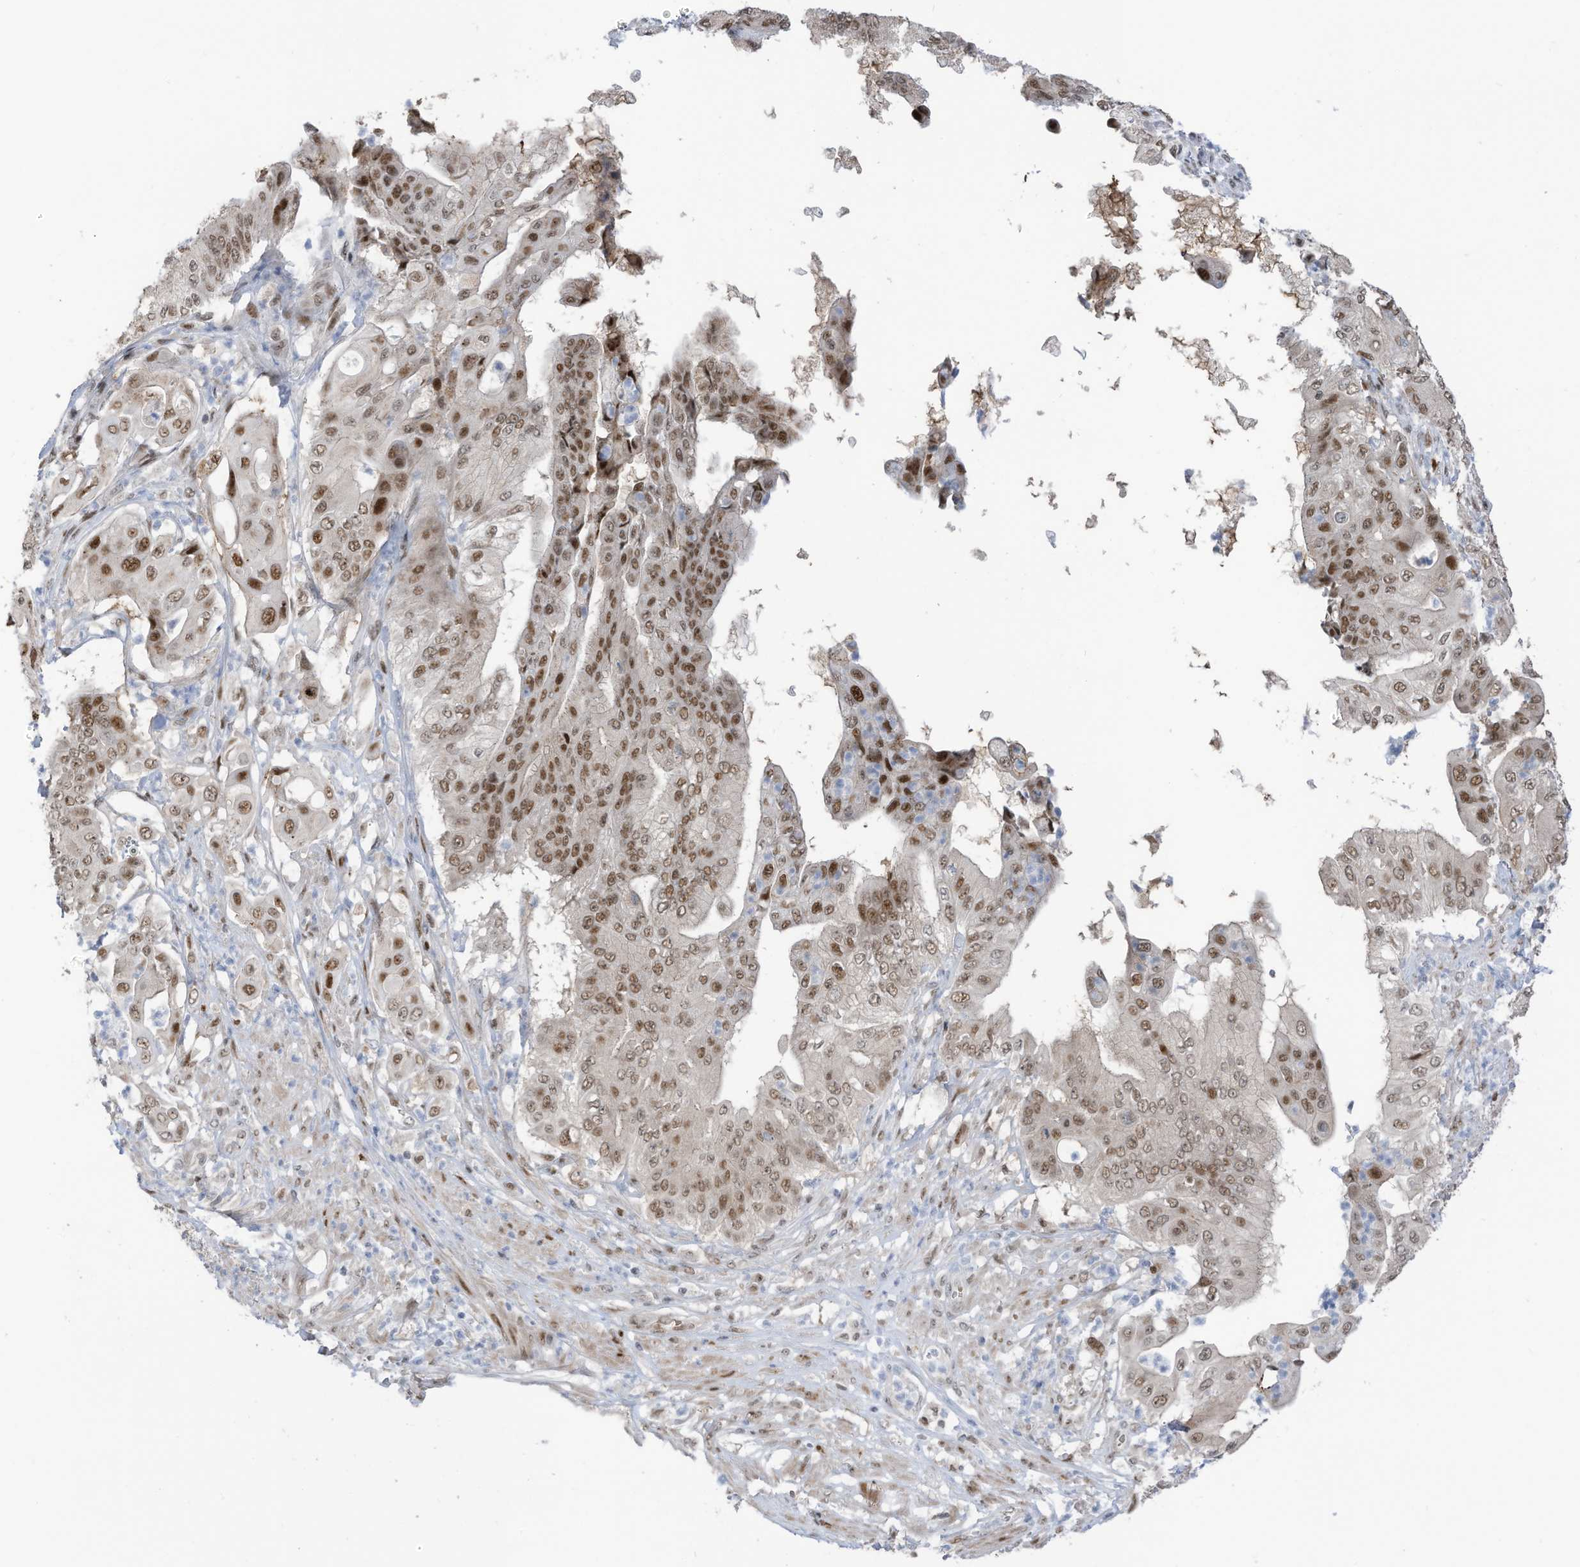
{"staining": {"intensity": "moderate", "quantity": ">75%", "location": "cytoplasmic/membranous,nuclear"}, "tissue": "pancreatic cancer", "cell_type": "Tumor cells", "image_type": "cancer", "snomed": [{"axis": "morphology", "description": "Adenocarcinoma, NOS"}, {"axis": "topography", "description": "Pancreas"}], "caption": "Brown immunohistochemical staining in pancreatic cancer (adenocarcinoma) shows moderate cytoplasmic/membranous and nuclear staining in approximately >75% of tumor cells.", "gene": "ZCWPW2", "patient": {"sex": "female", "age": 77}}